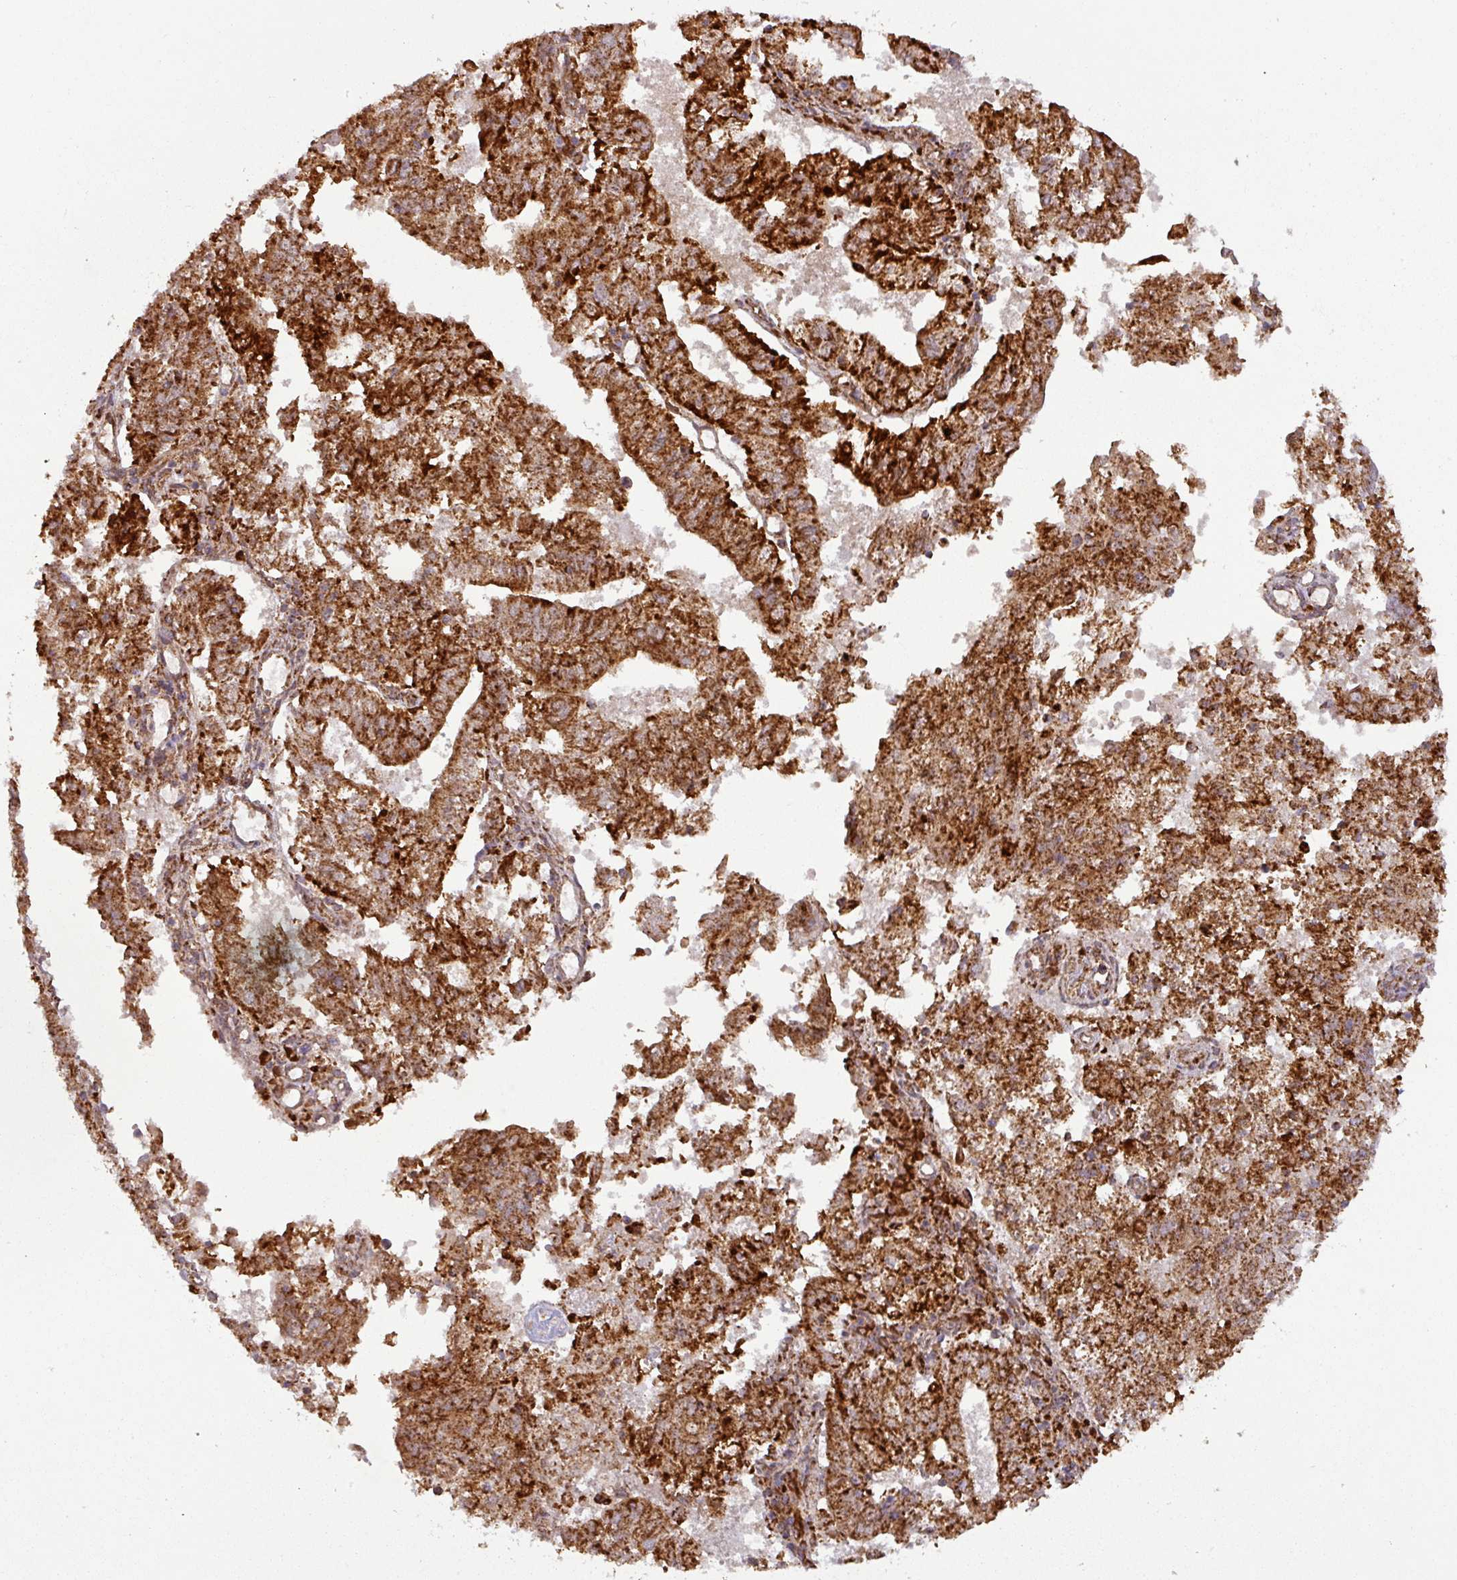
{"staining": {"intensity": "strong", "quantity": ">75%", "location": "cytoplasmic/membranous"}, "tissue": "endometrial cancer", "cell_type": "Tumor cells", "image_type": "cancer", "snomed": [{"axis": "morphology", "description": "Adenocarcinoma, NOS"}, {"axis": "topography", "description": "Endometrium"}], "caption": "Strong cytoplasmic/membranous positivity is appreciated in approximately >75% of tumor cells in endometrial adenocarcinoma.", "gene": "GPD2", "patient": {"sex": "female", "age": 82}}